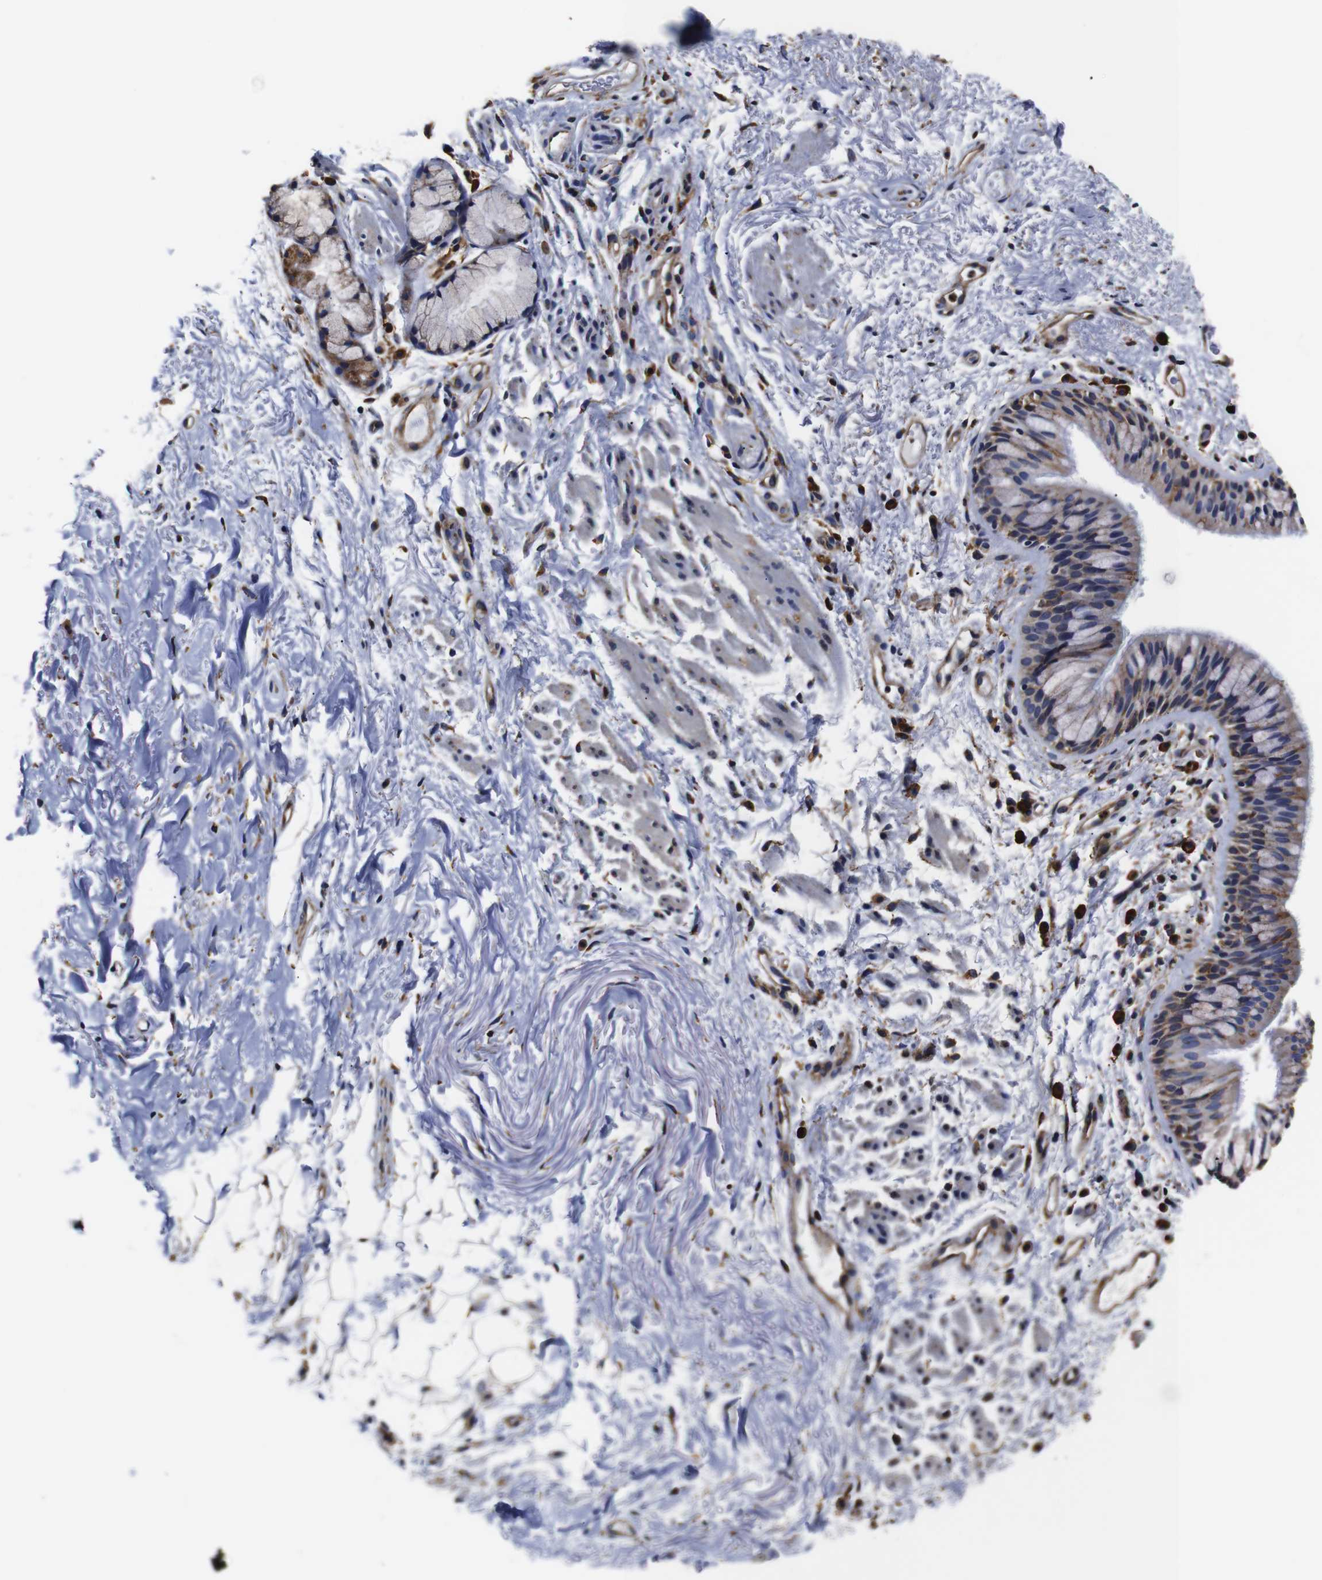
{"staining": {"intensity": "moderate", "quantity": ">75%", "location": "cytoplasmic/membranous"}, "tissue": "adipose tissue", "cell_type": "Adipocytes", "image_type": "normal", "snomed": [{"axis": "morphology", "description": "Normal tissue, NOS"}, {"axis": "topography", "description": "Cartilage tissue"}, {"axis": "topography", "description": "Bronchus"}], "caption": "The histopathology image displays staining of benign adipose tissue, revealing moderate cytoplasmic/membranous protein positivity (brown color) within adipocytes.", "gene": "PPIB", "patient": {"sex": "female", "age": 73}}